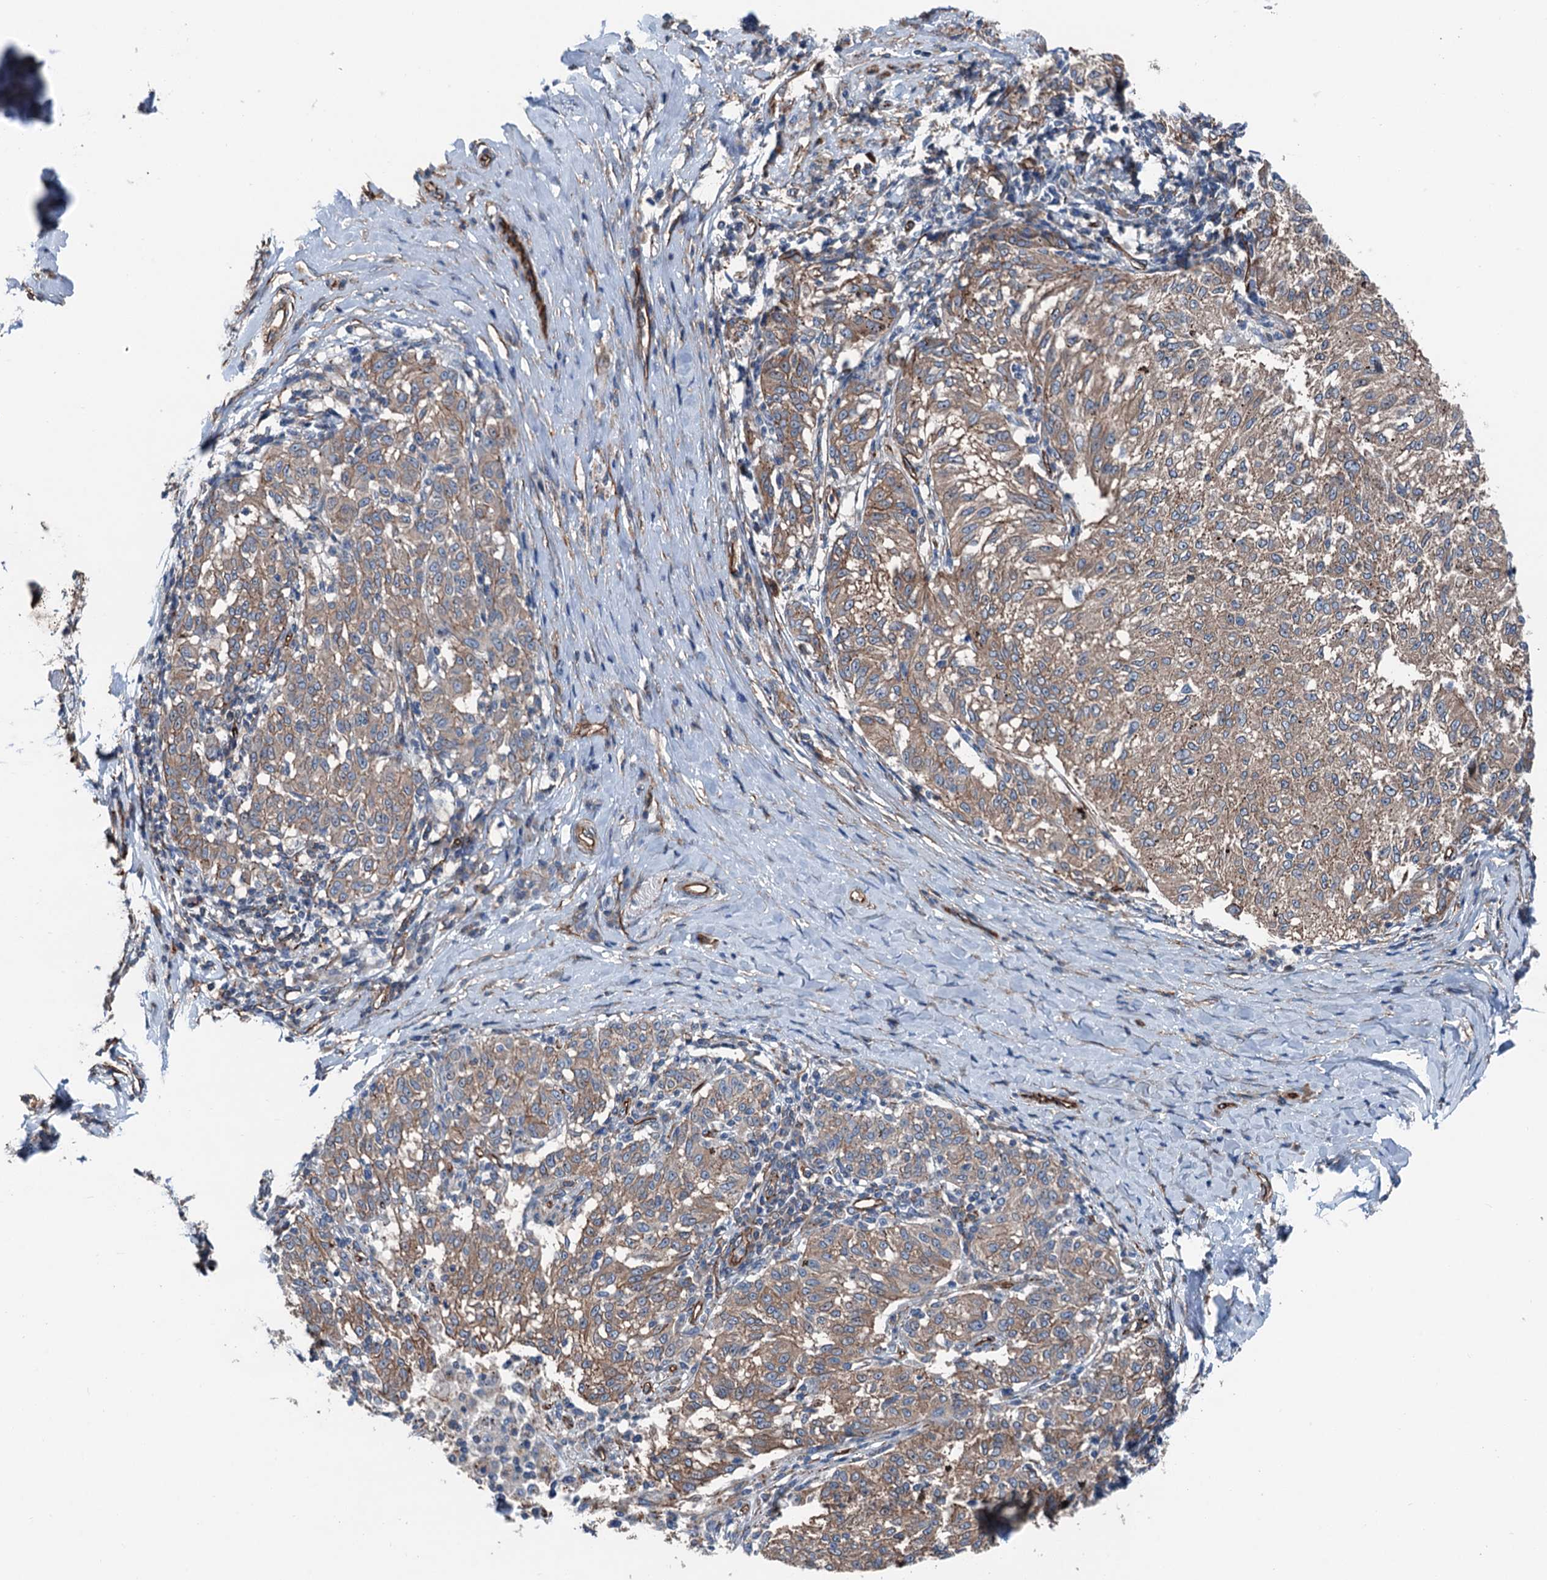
{"staining": {"intensity": "weak", "quantity": ">75%", "location": "cytoplasmic/membranous"}, "tissue": "melanoma", "cell_type": "Tumor cells", "image_type": "cancer", "snomed": [{"axis": "morphology", "description": "Malignant melanoma, NOS"}, {"axis": "topography", "description": "Skin"}], "caption": "DAB (3,3'-diaminobenzidine) immunohistochemical staining of melanoma shows weak cytoplasmic/membranous protein expression in about >75% of tumor cells.", "gene": "NMRAL1", "patient": {"sex": "female", "age": 72}}